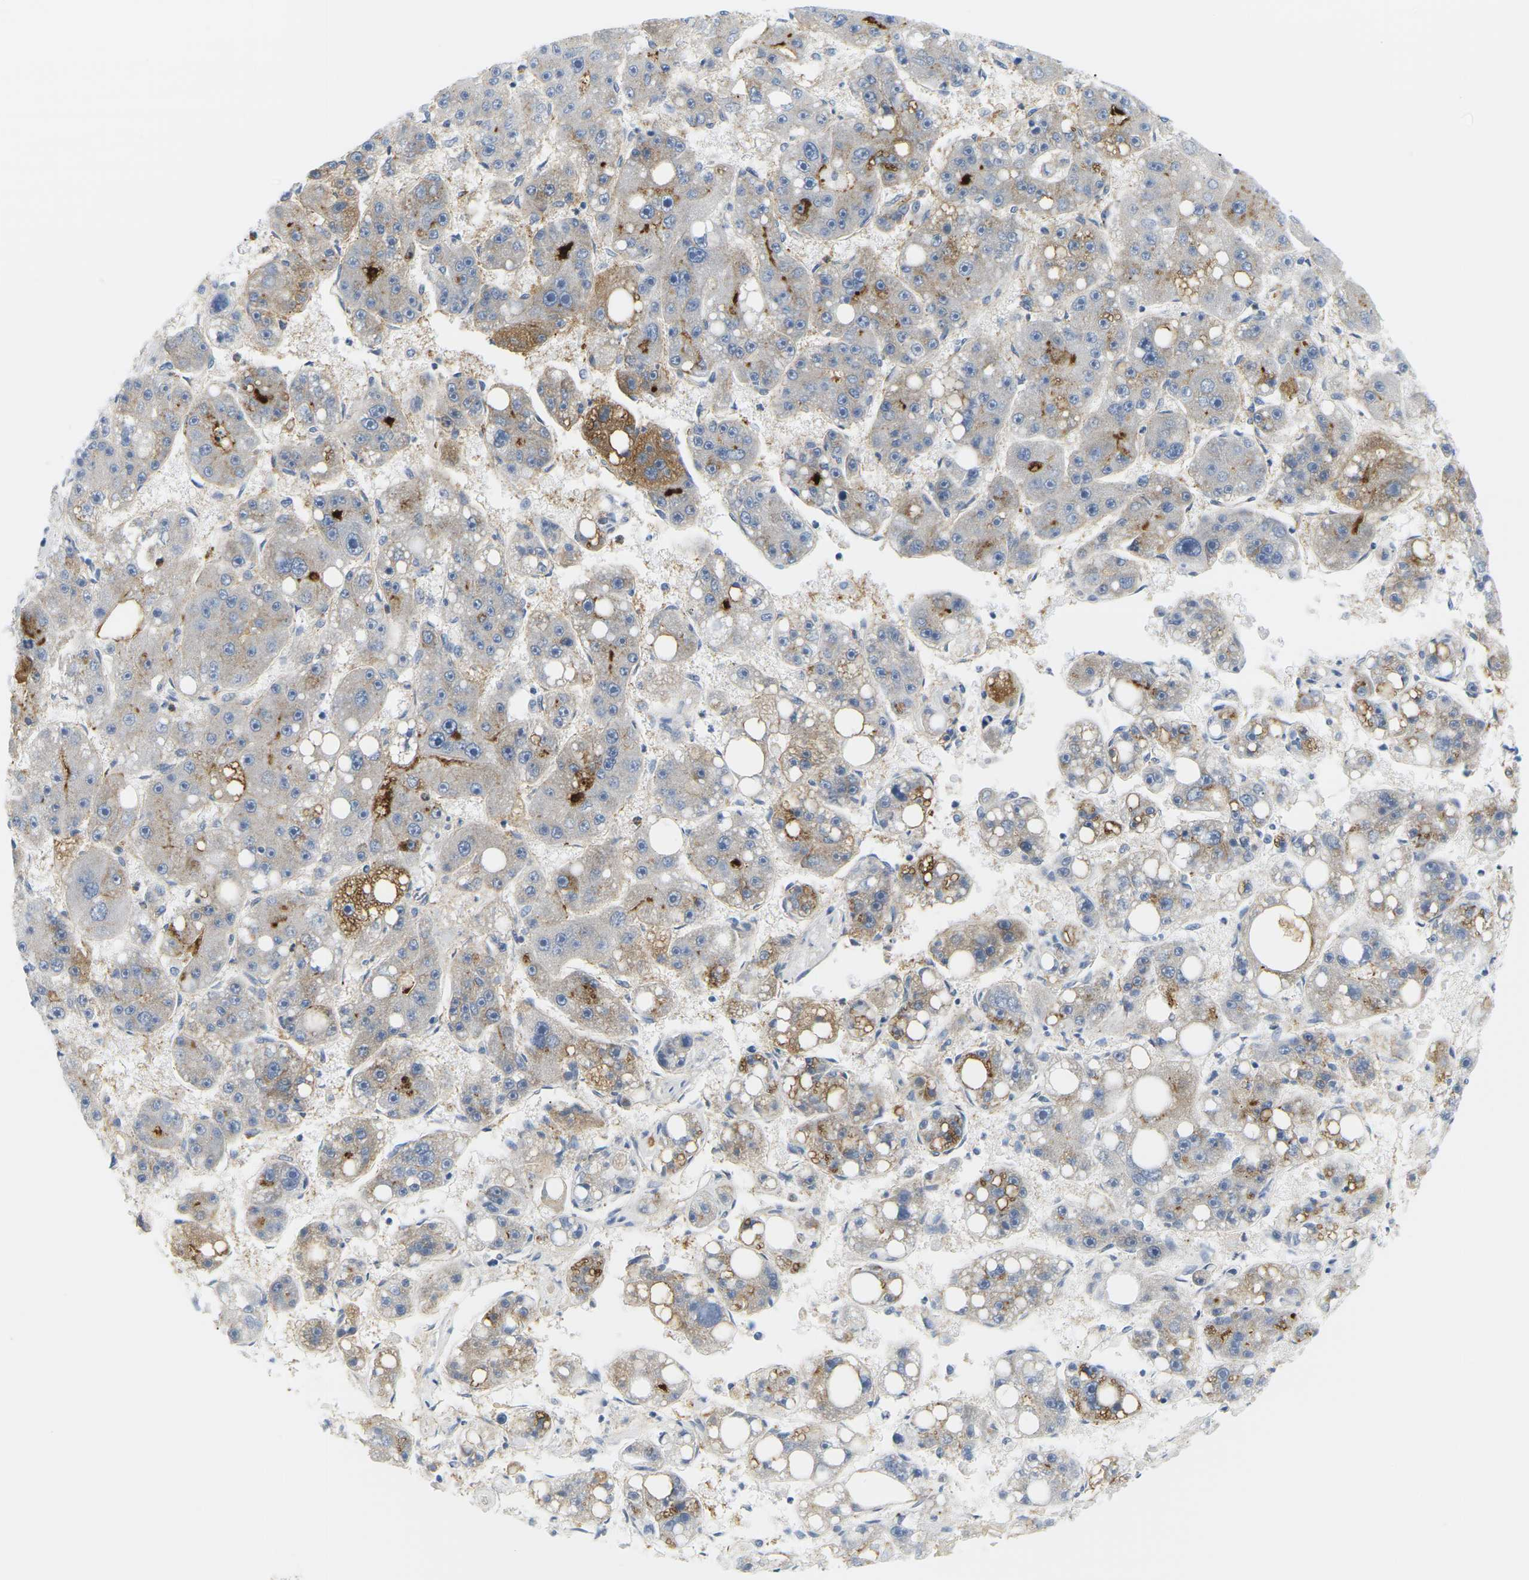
{"staining": {"intensity": "moderate", "quantity": "25%-75%", "location": "cytoplasmic/membranous"}, "tissue": "liver cancer", "cell_type": "Tumor cells", "image_type": "cancer", "snomed": [{"axis": "morphology", "description": "Carcinoma, Hepatocellular, NOS"}, {"axis": "topography", "description": "Liver"}], "caption": "Immunohistochemical staining of liver cancer (hepatocellular carcinoma) demonstrates moderate cytoplasmic/membranous protein staining in approximately 25%-75% of tumor cells. The staining is performed using DAB (3,3'-diaminobenzidine) brown chromogen to label protein expression. The nuclei are counter-stained blue using hematoxylin.", "gene": "APOB", "patient": {"sex": "female", "age": 61}}